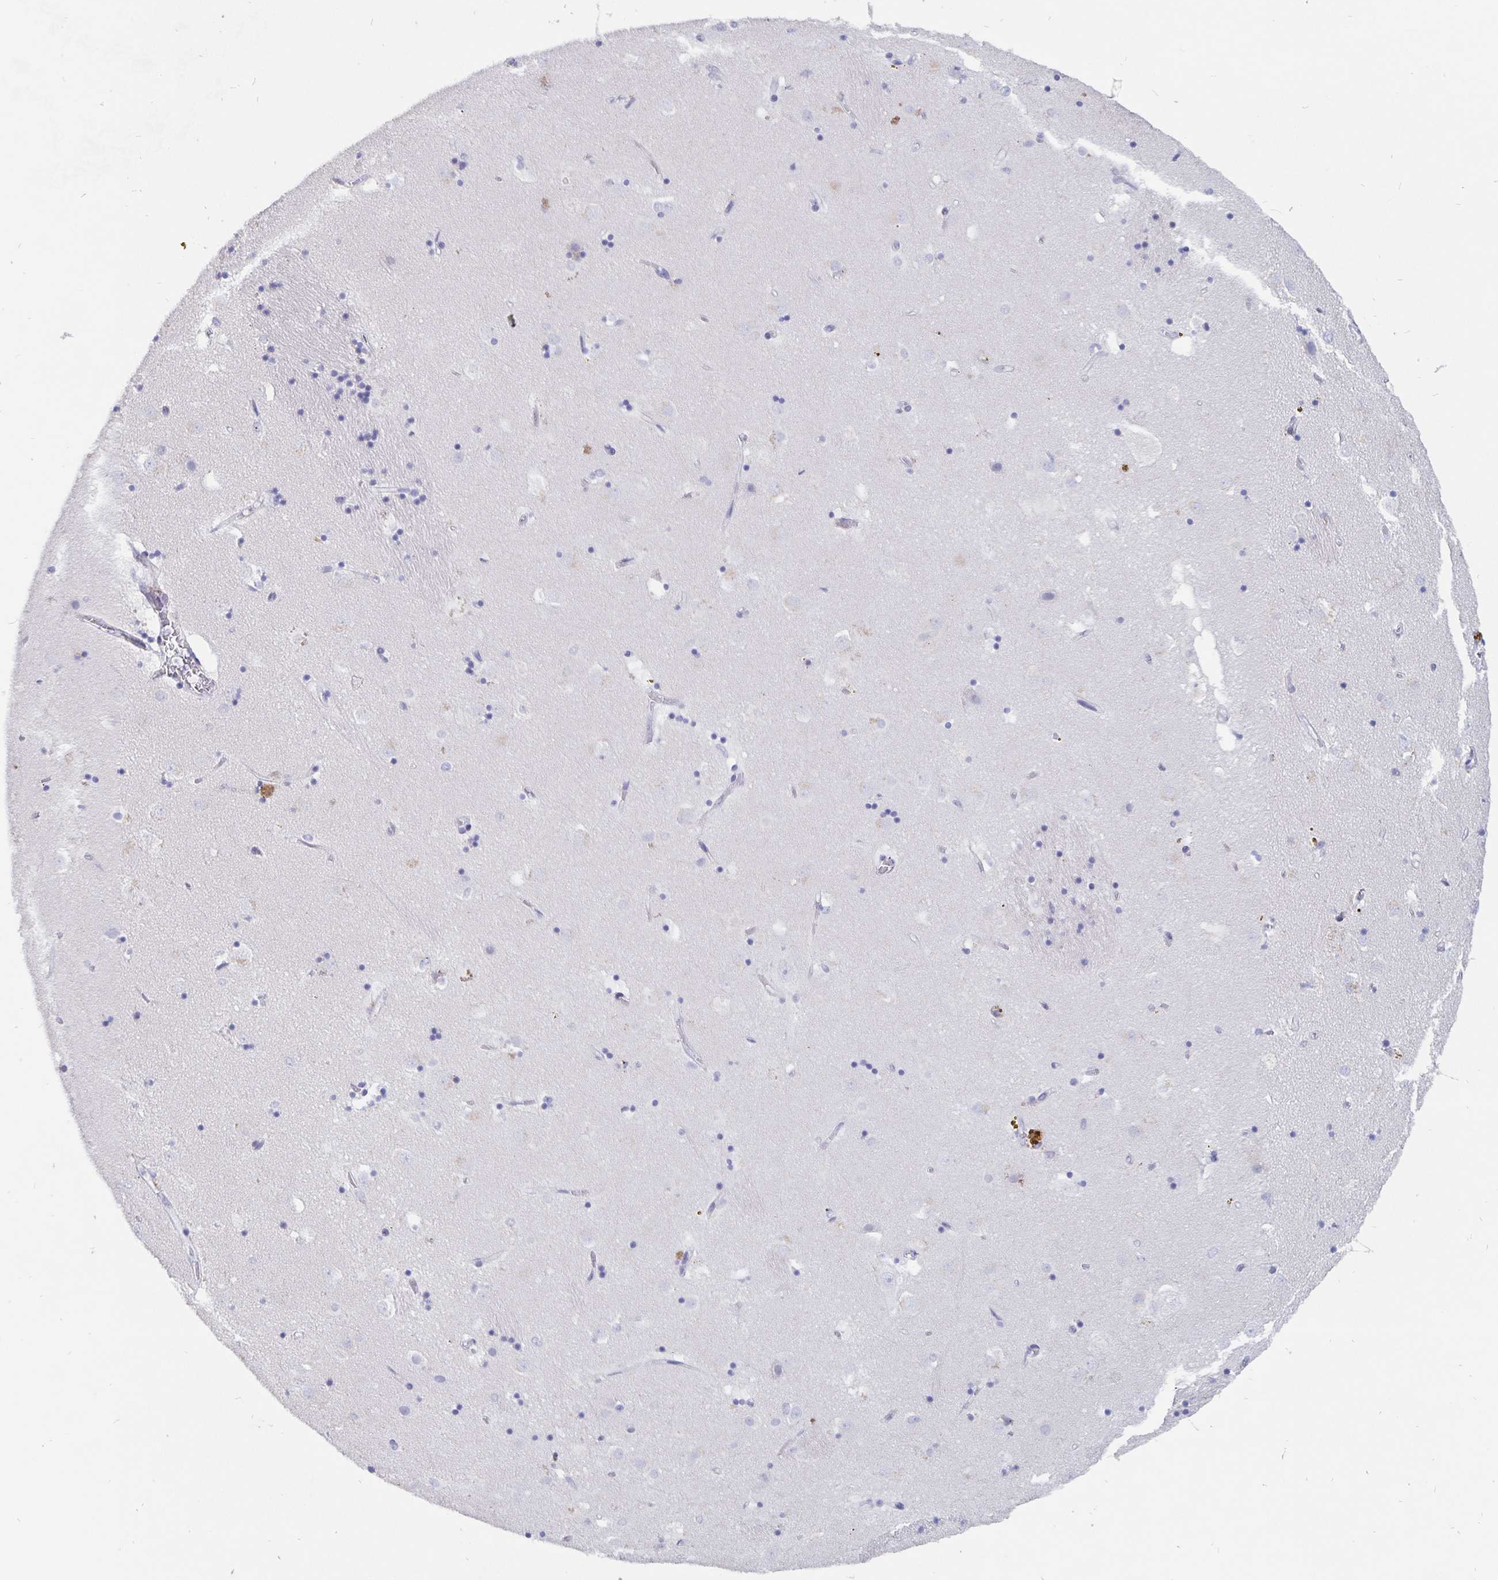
{"staining": {"intensity": "negative", "quantity": "none", "location": "none"}, "tissue": "caudate", "cell_type": "Glial cells", "image_type": "normal", "snomed": [{"axis": "morphology", "description": "Normal tissue, NOS"}, {"axis": "topography", "description": "Lateral ventricle wall"}], "caption": "Caudate was stained to show a protein in brown. There is no significant positivity in glial cells. (Stains: DAB (3,3'-diaminobenzidine) immunohistochemistry (IHC) with hematoxylin counter stain, Microscopy: brightfield microscopy at high magnification).", "gene": "SMOC1", "patient": {"sex": "male", "age": 58}}